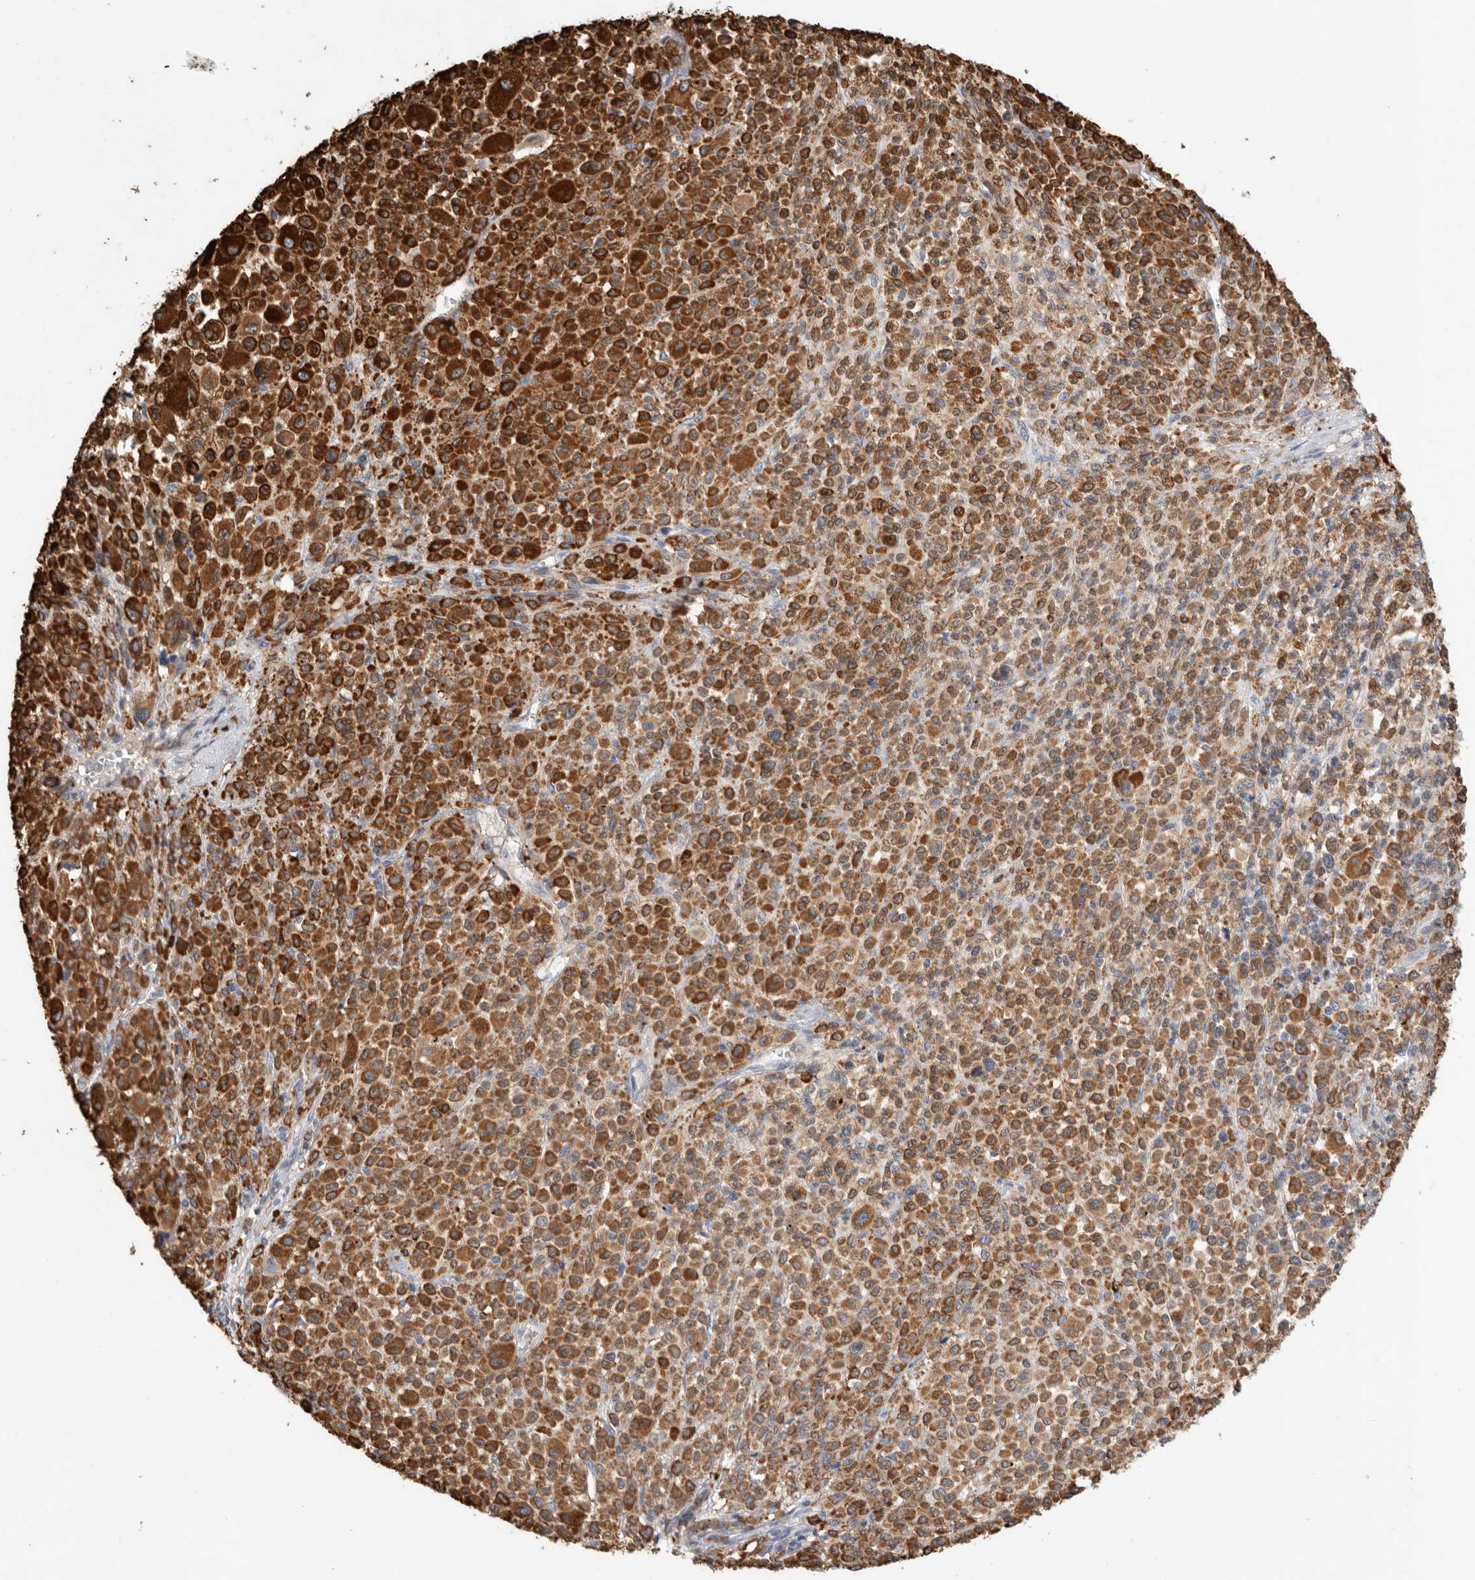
{"staining": {"intensity": "strong", "quantity": ">75%", "location": "cytoplasmic/membranous"}, "tissue": "melanoma", "cell_type": "Tumor cells", "image_type": "cancer", "snomed": [{"axis": "morphology", "description": "Malignant melanoma, Metastatic site"}, {"axis": "topography", "description": "Skin"}], "caption": "DAB immunohistochemical staining of malignant melanoma (metastatic site) shows strong cytoplasmic/membranous protein expression in about >75% of tumor cells.", "gene": "BLOC1S5", "patient": {"sex": "female", "age": 74}}